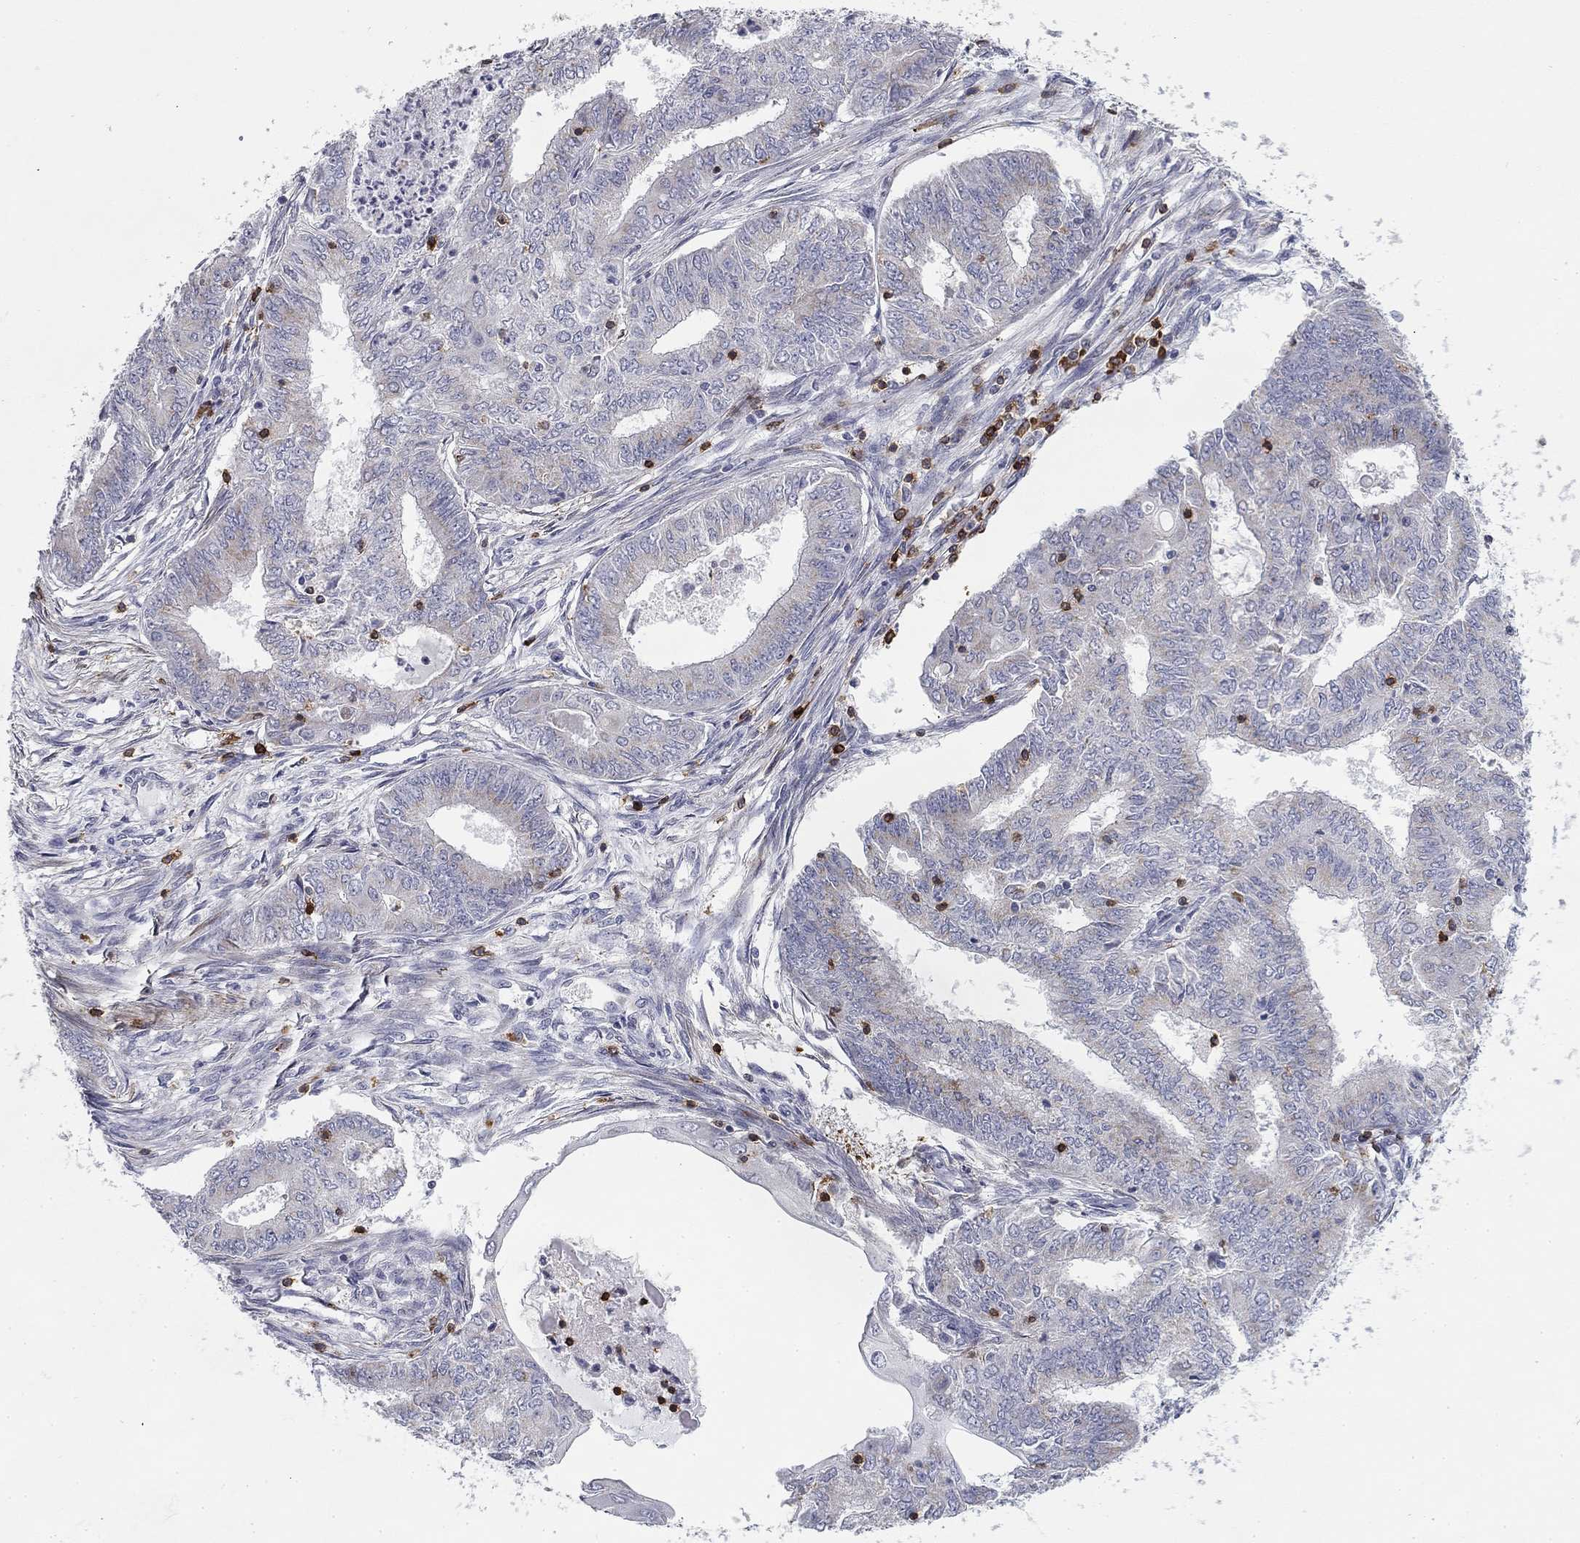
{"staining": {"intensity": "negative", "quantity": "none", "location": "none"}, "tissue": "endometrial cancer", "cell_type": "Tumor cells", "image_type": "cancer", "snomed": [{"axis": "morphology", "description": "Adenocarcinoma, NOS"}, {"axis": "topography", "description": "Endometrium"}], "caption": "Immunohistochemical staining of endometrial cancer displays no significant expression in tumor cells.", "gene": "TRAT1", "patient": {"sex": "female", "age": 62}}